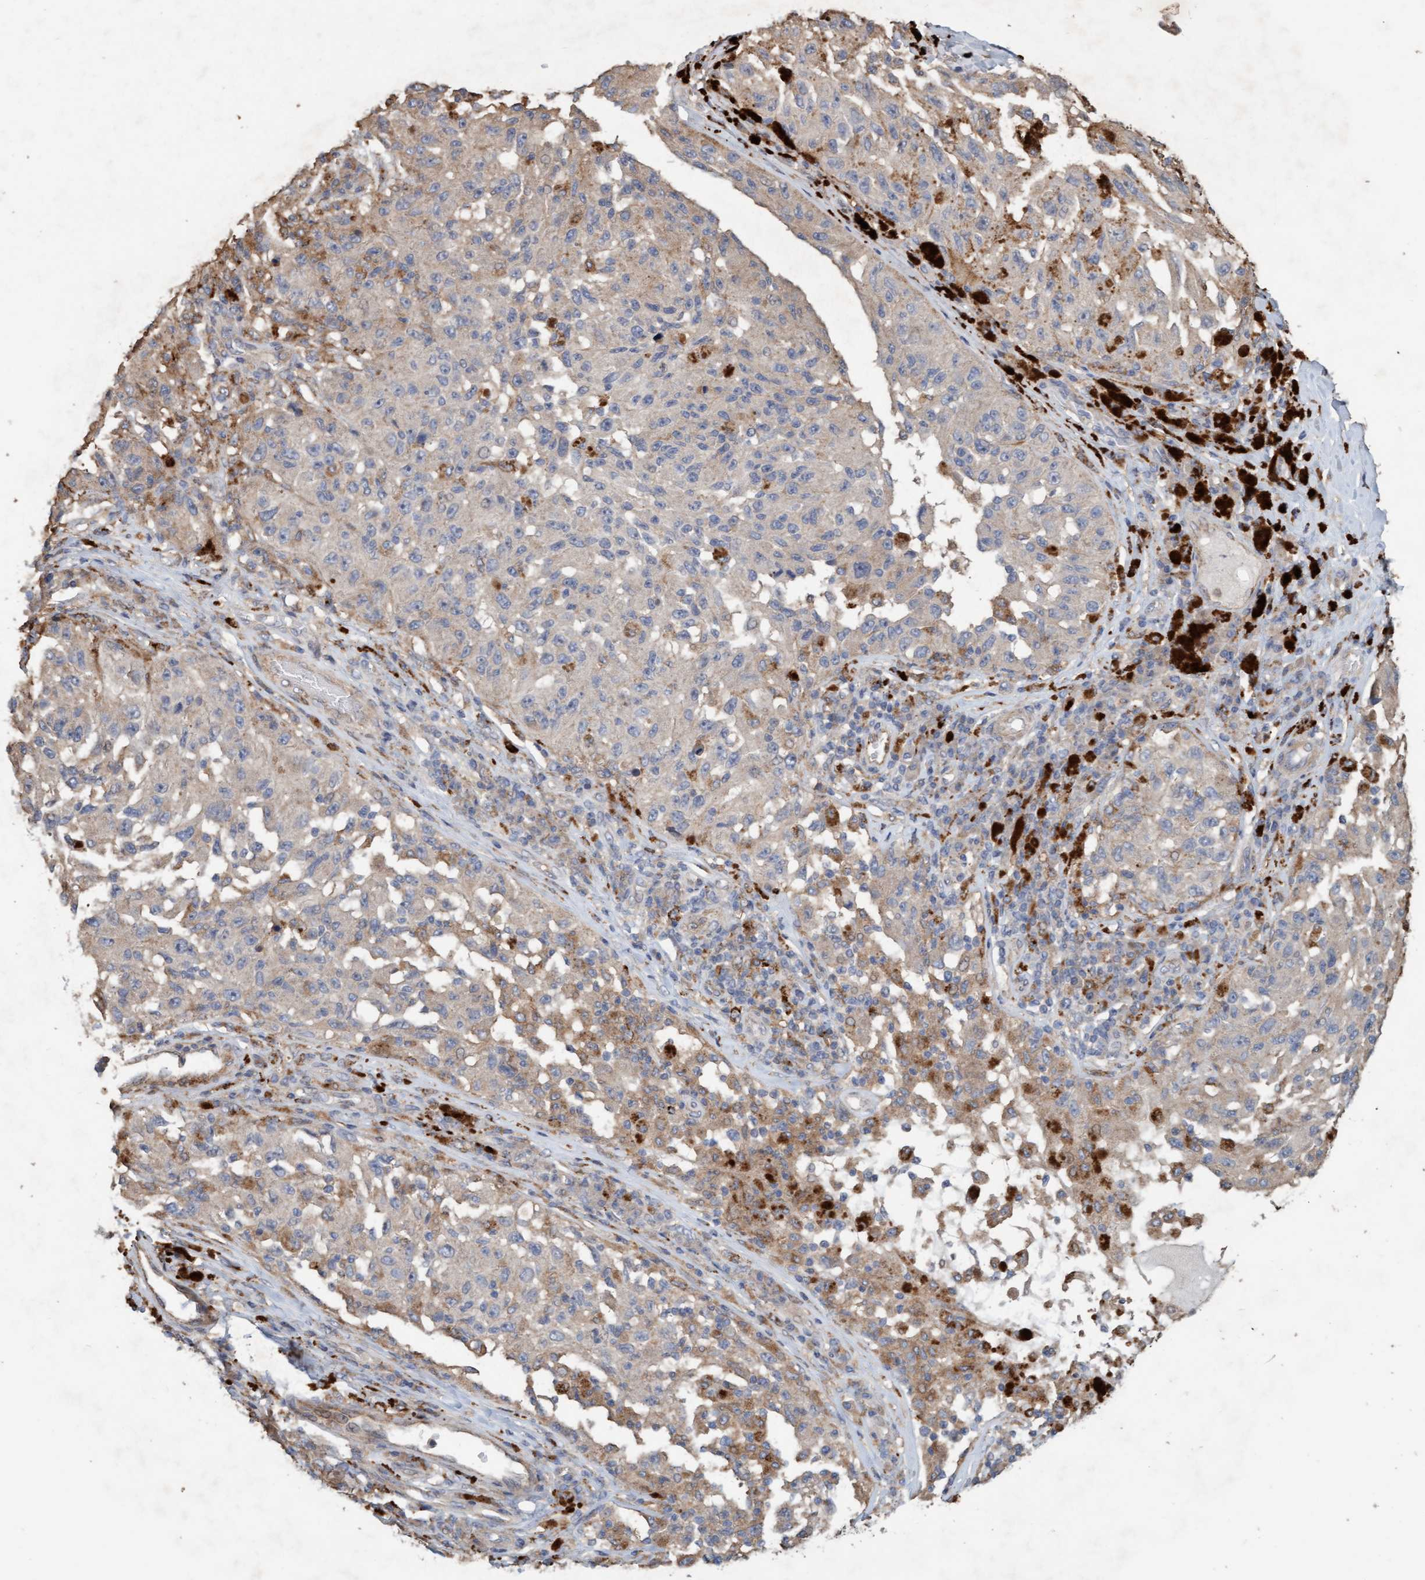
{"staining": {"intensity": "moderate", "quantity": "25%-75%", "location": "cytoplasmic/membranous"}, "tissue": "melanoma", "cell_type": "Tumor cells", "image_type": "cancer", "snomed": [{"axis": "morphology", "description": "Malignant melanoma, NOS"}, {"axis": "topography", "description": "Skin"}], "caption": "DAB immunohistochemical staining of melanoma exhibits moderate cytoplasmic/membranous protein positivity in about 25%-75% of tumor cells. (Brightfield microscopy of DAB IHC at high magnification).", "gene": "LONRF1", "patient": {"sex": "female", "age": 73}}